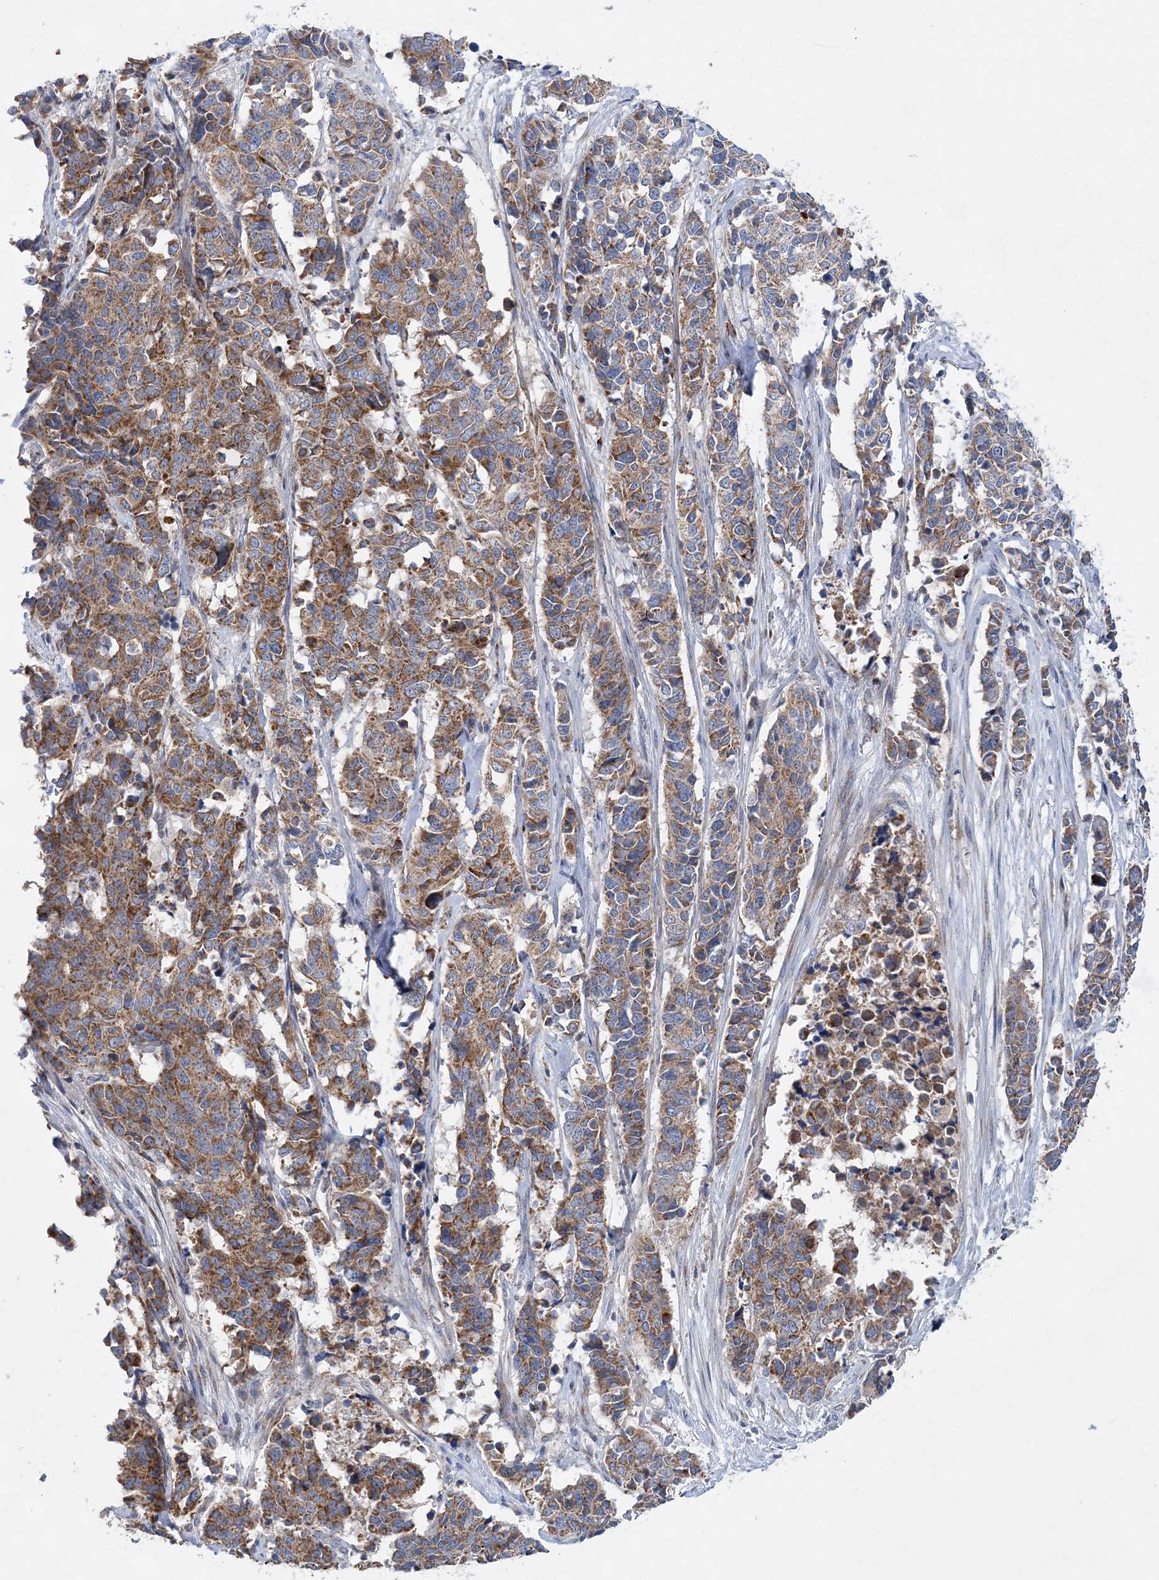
{"staining": {"intensity": "moderate", "quantity": ">75%", "location": "cytoplasmic/membranous"}, "tissue": "cervical cancer", "cell_type": "Tumor cells", "image_type": "cancer", "snomed": [{"axis": "morphology", "description": "Normal tissue, NOS"}, {"axis": "morphology", "description": "Squamous cell carcinoma, NOS"}, {"axis": "topography", "description": "Cervix"}], "caption": "IHC of human cervical cancer (squamous cell carcinoma) exhibits medium levels of moderate cytoplasmic/membranous positivity in approximately >75% of tumor cells.", "gene": "TRAPPC13", "patient": {"sex": "female", "age": 35}}